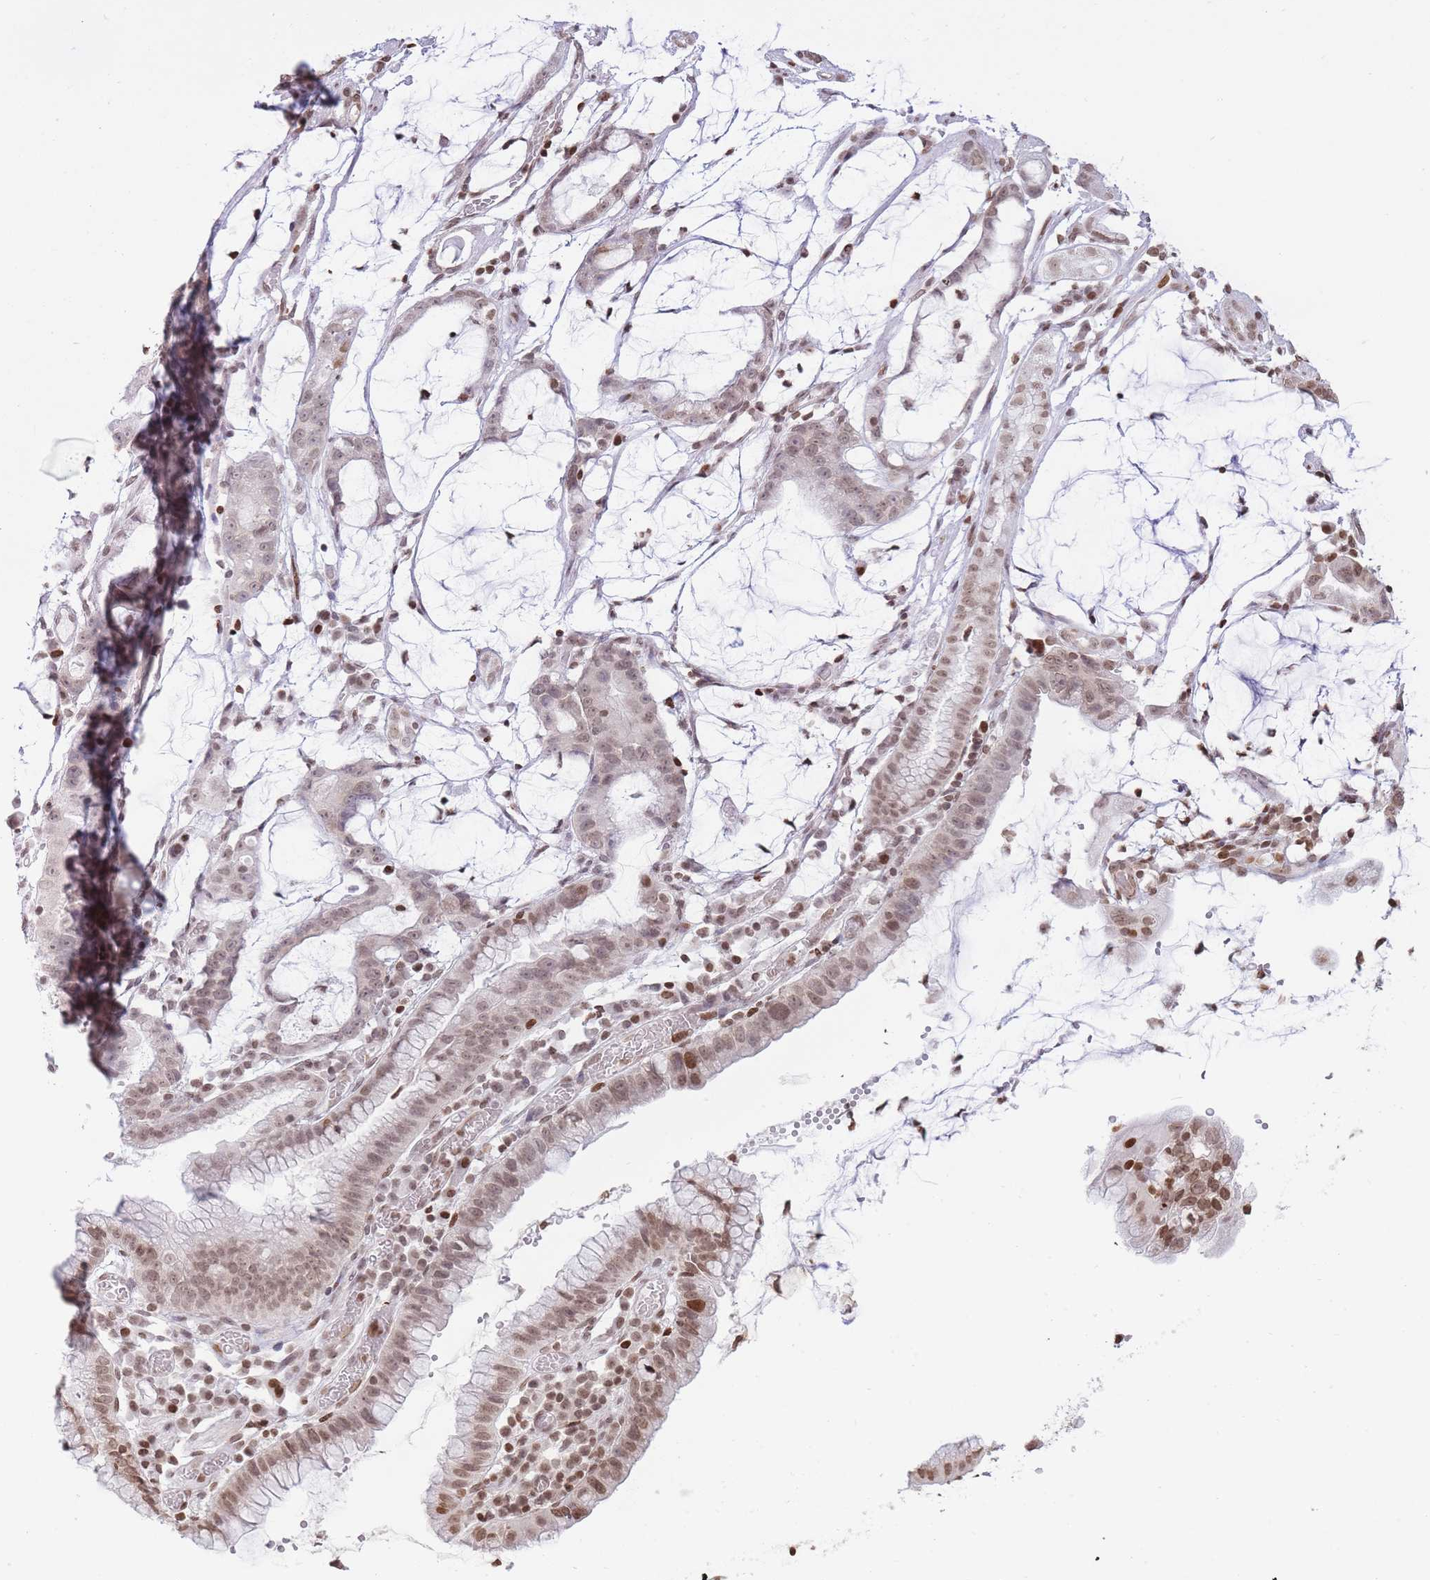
{"staining": {"intensity": "moderate", "quantity": "25%-75%", "location": "nuclear"}, "tissue": "stomach cancer", "cell_type": "Tumor cells", "image_type": "cancer", "snomed": [{"axis": "morphology", "description": "Adenocarcinoma, NOS"}, {"axis": "topography", "description": "Stomach"}], "caption": "Stomach cancer (adenocarcinoma) stained for a protein exhibits moderate nuclear positivity in tumor cells. (DAB (3,3'-diaminobenzidine) IHC, brown staining for protein, blue staining for nuclei).", "gene": "SHISAL1", "patient": {"sex": "male", "age": 55}}